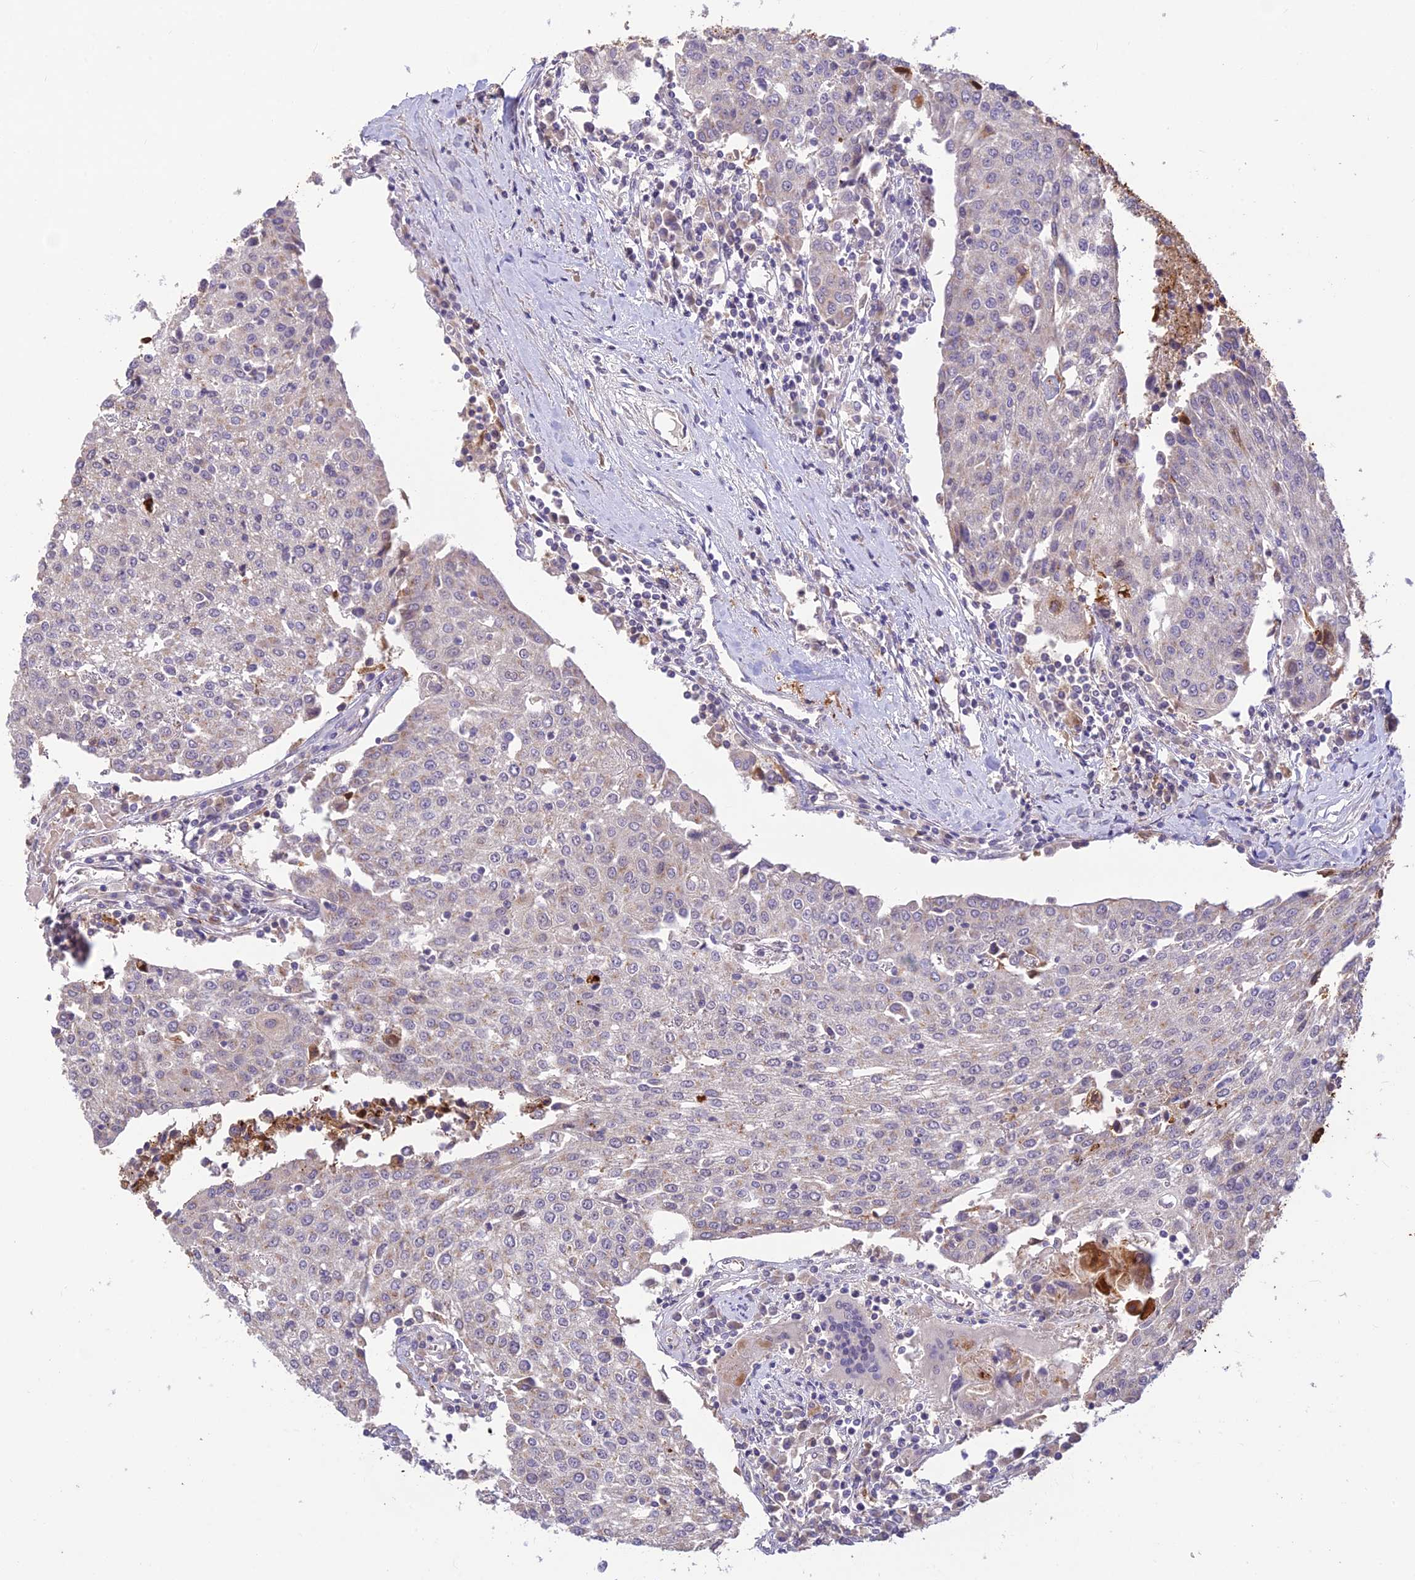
{"staining": {"intensity": "negative", "quantity": "none", "location": "none"}, "tissue": "urothelial cancer", "cell_type": "Tumor cells", "image_type": "cancer", "snomed": [{"axis": "morphology", "description": "Urothelial carcinoma, High grade"}, {"axis": "topography", "description": "Urinary bladder"}], "caption": "High magnification brightfield microscopy of urothelial cancer stained with DAB (brown) and counterstained with hematoxylin (blue): tumor cells show no significant positivity.", "gene": "ASPDH", "patient": {"sex": "female", "age": 85}}